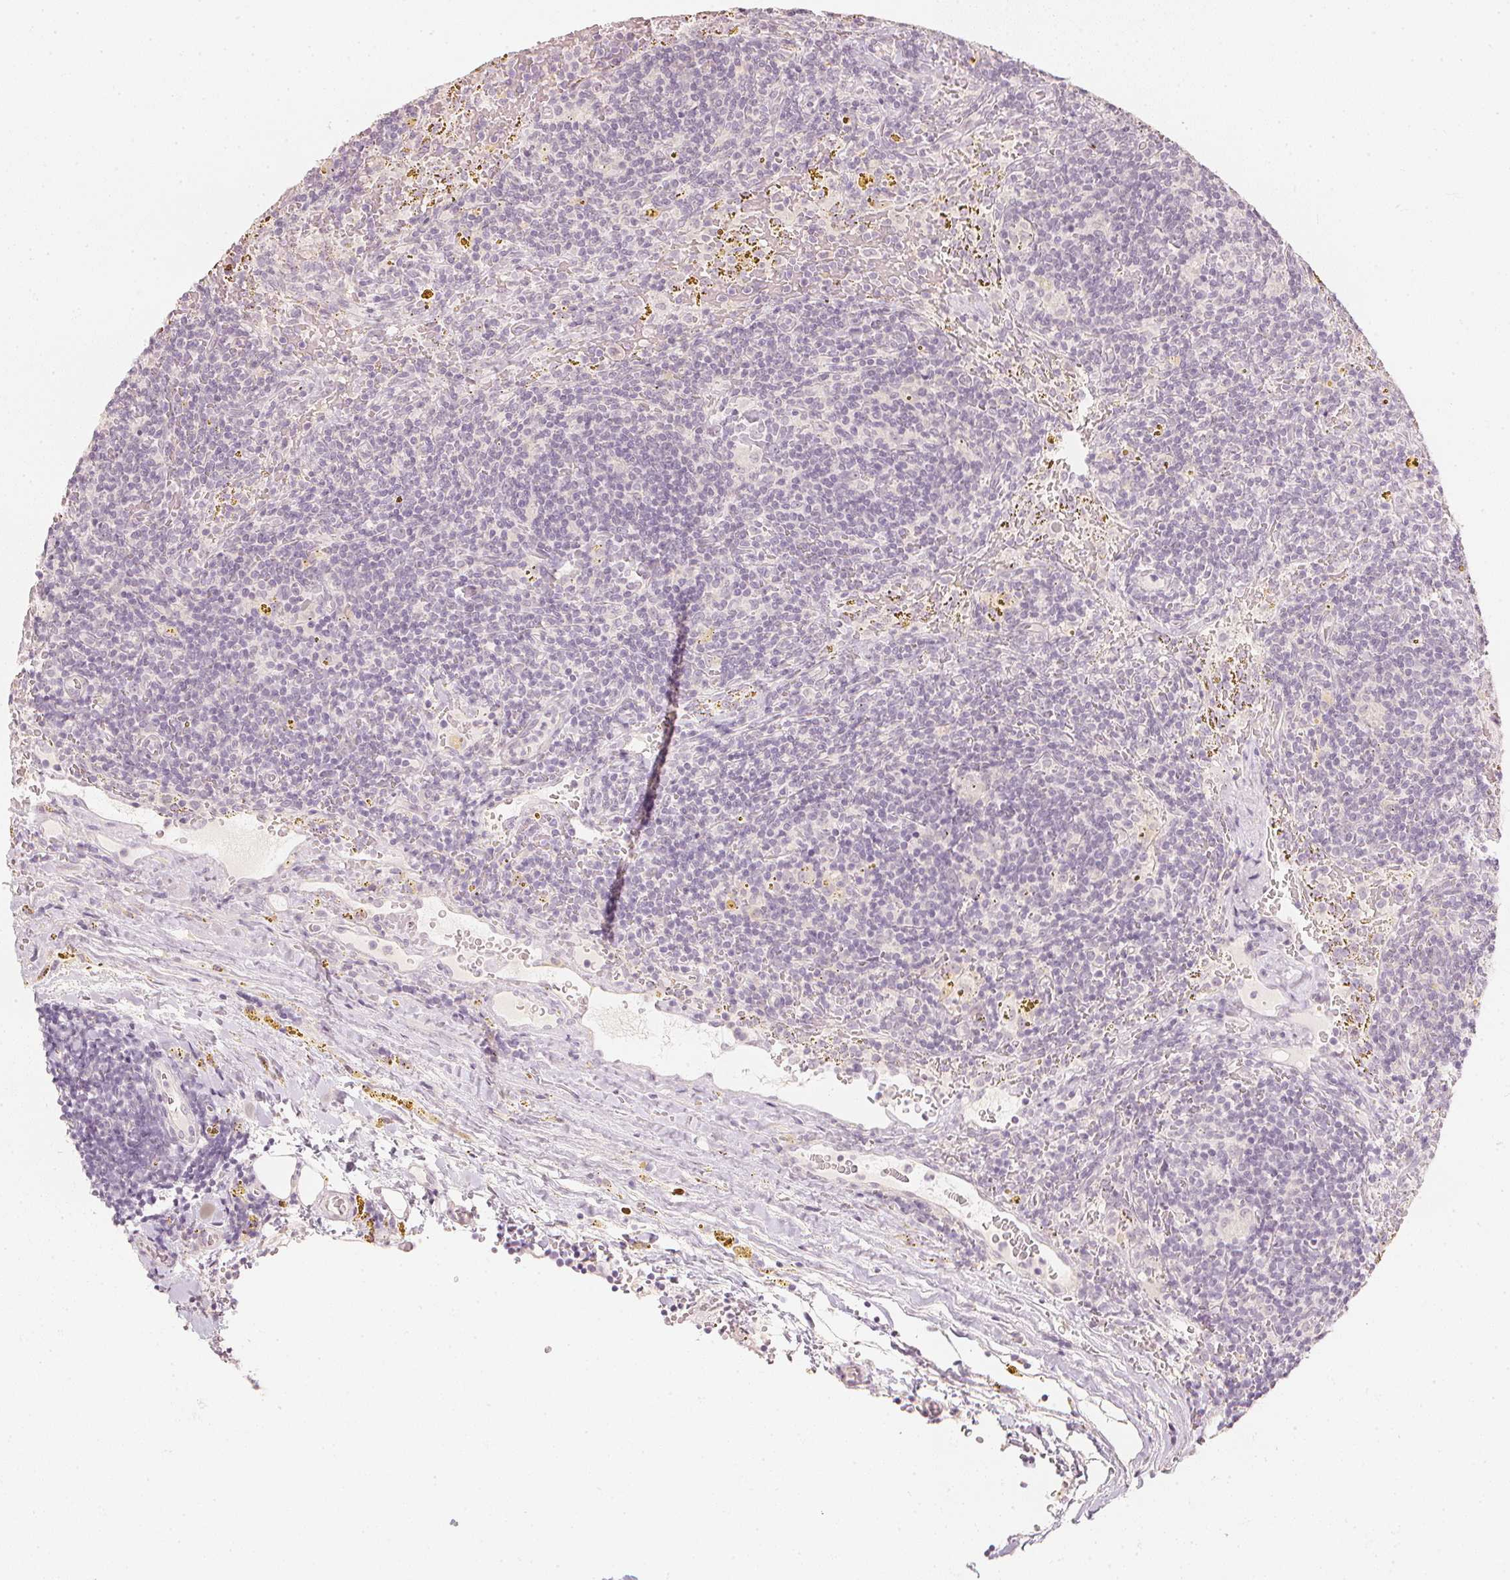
{"staining": {"intensity": "negative", "quantity": "none", "location": "none"}, "tissue": "lymphoma", "cell_type": "Tumor cells", "image_type": "cancer", "snomed": [{"axis": "morphology", "description": "Malignant lymphoma, non-Hodgkin's type, Low grade"}, {"axis": "topography", "description": "Spleen"}], "caption": "This photomicrograph is of low-grade malignant lymphoma, non-Hodgkin's type stained with IHC to label a protein in brown with the nuclei are counter-stained blue. There is no expression in tumor cells. Brightfield microscopy of immunohistochemistry (IHC) stained with DAB (brown) and hematoxylin (blue), captured at high magnification.", "gene": "CALB1", "patient": {"sex": "female", "age": 70}}